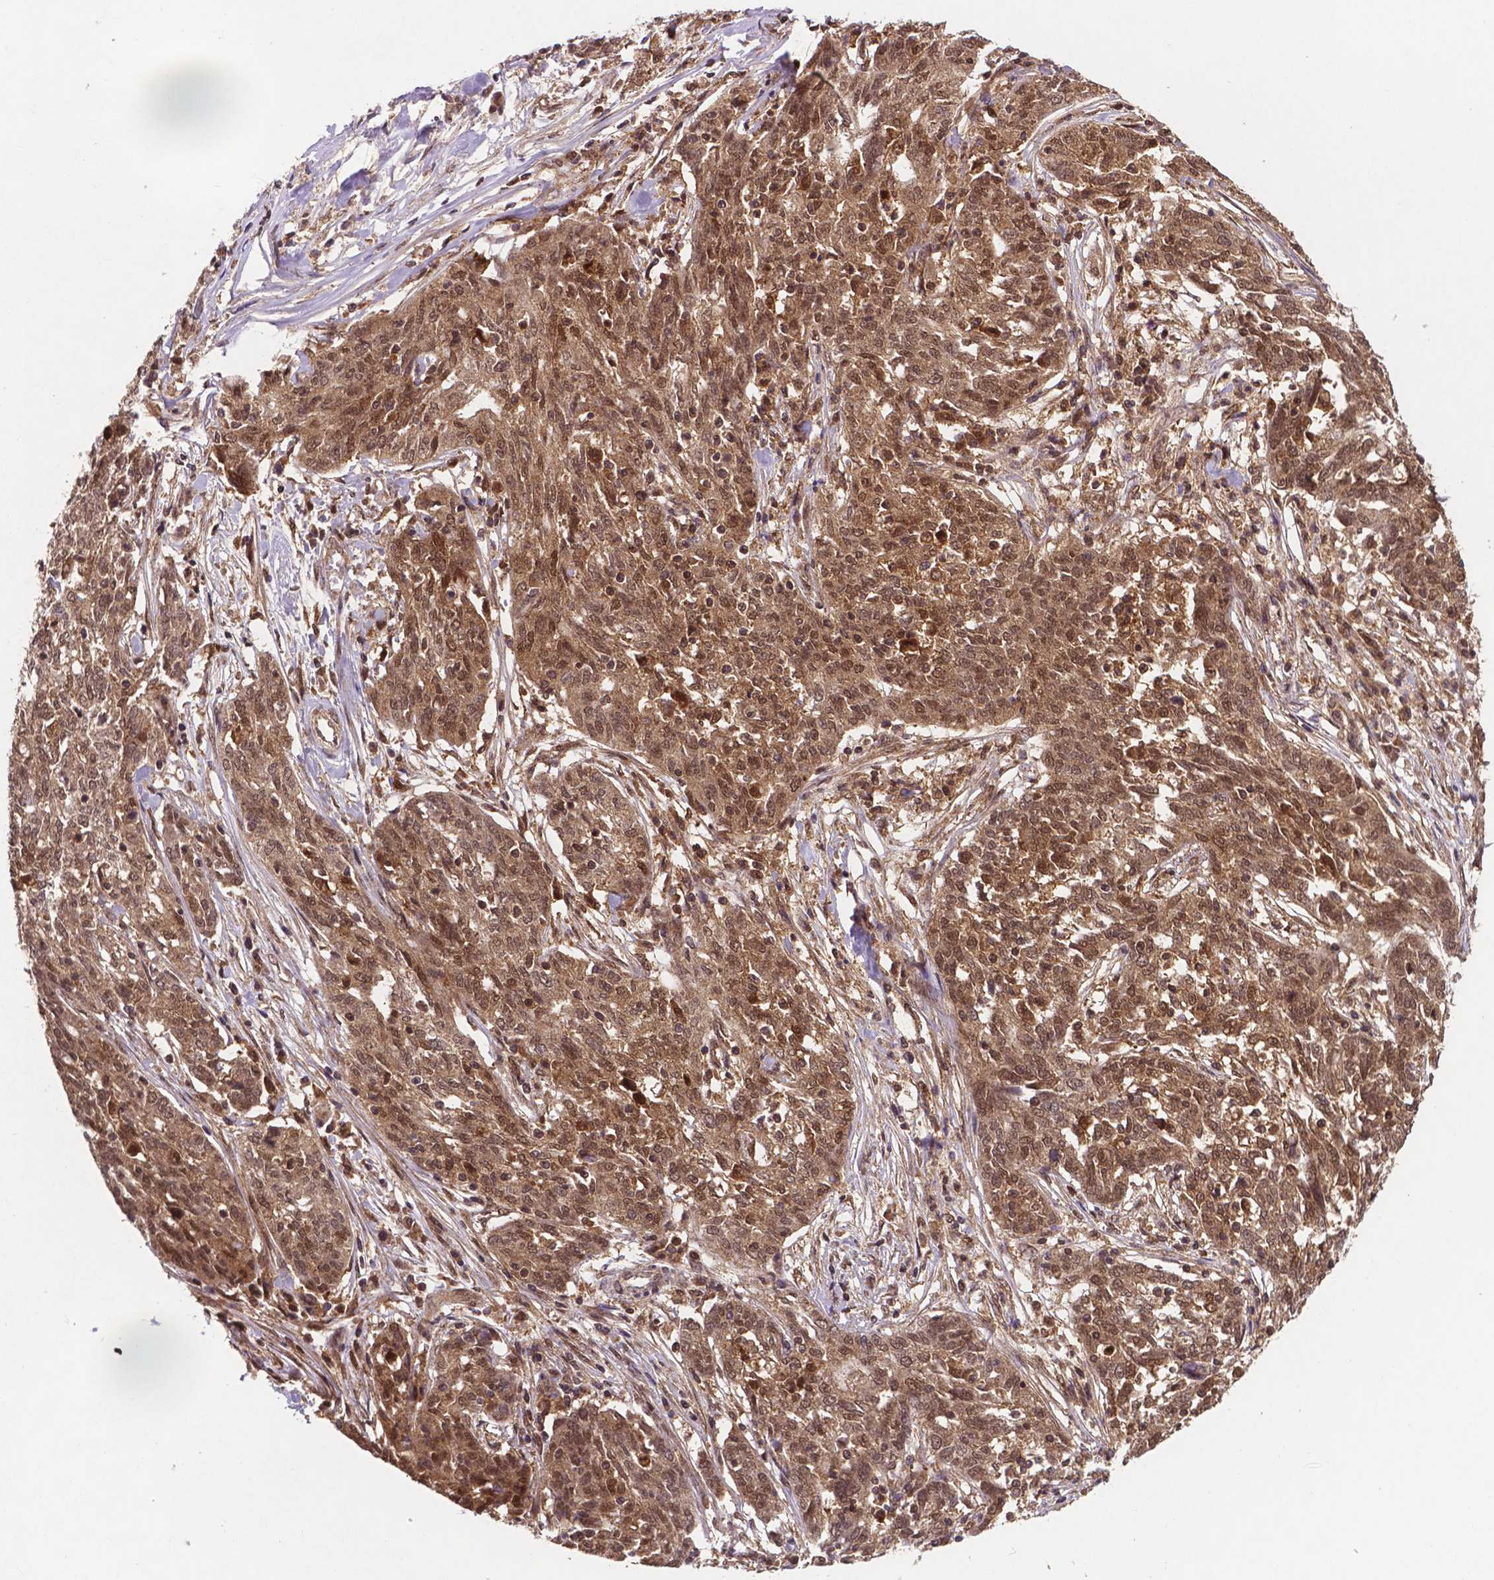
{"staining": {"intensity": "moderate", "quantity": ">75%", "location": "cytoplasmic/membranous,nuclear"}, "tissue": "ovarian cancer", "cell_type": "Tumor cells", "image_type": "cancer", "snomed": [{"axis": "morphology", "description": "Cystadenocarcinoma, serous, NOS"}, {"axis": "topography", "description": "Ovary"}], "caption": "Serous cystadenocarcinoma (ovarian) stained with a protein marker reveals moderate staining in tumor cells.", "gene": "UBE2L6", "patient": {"sex": "female", "age": 67}}